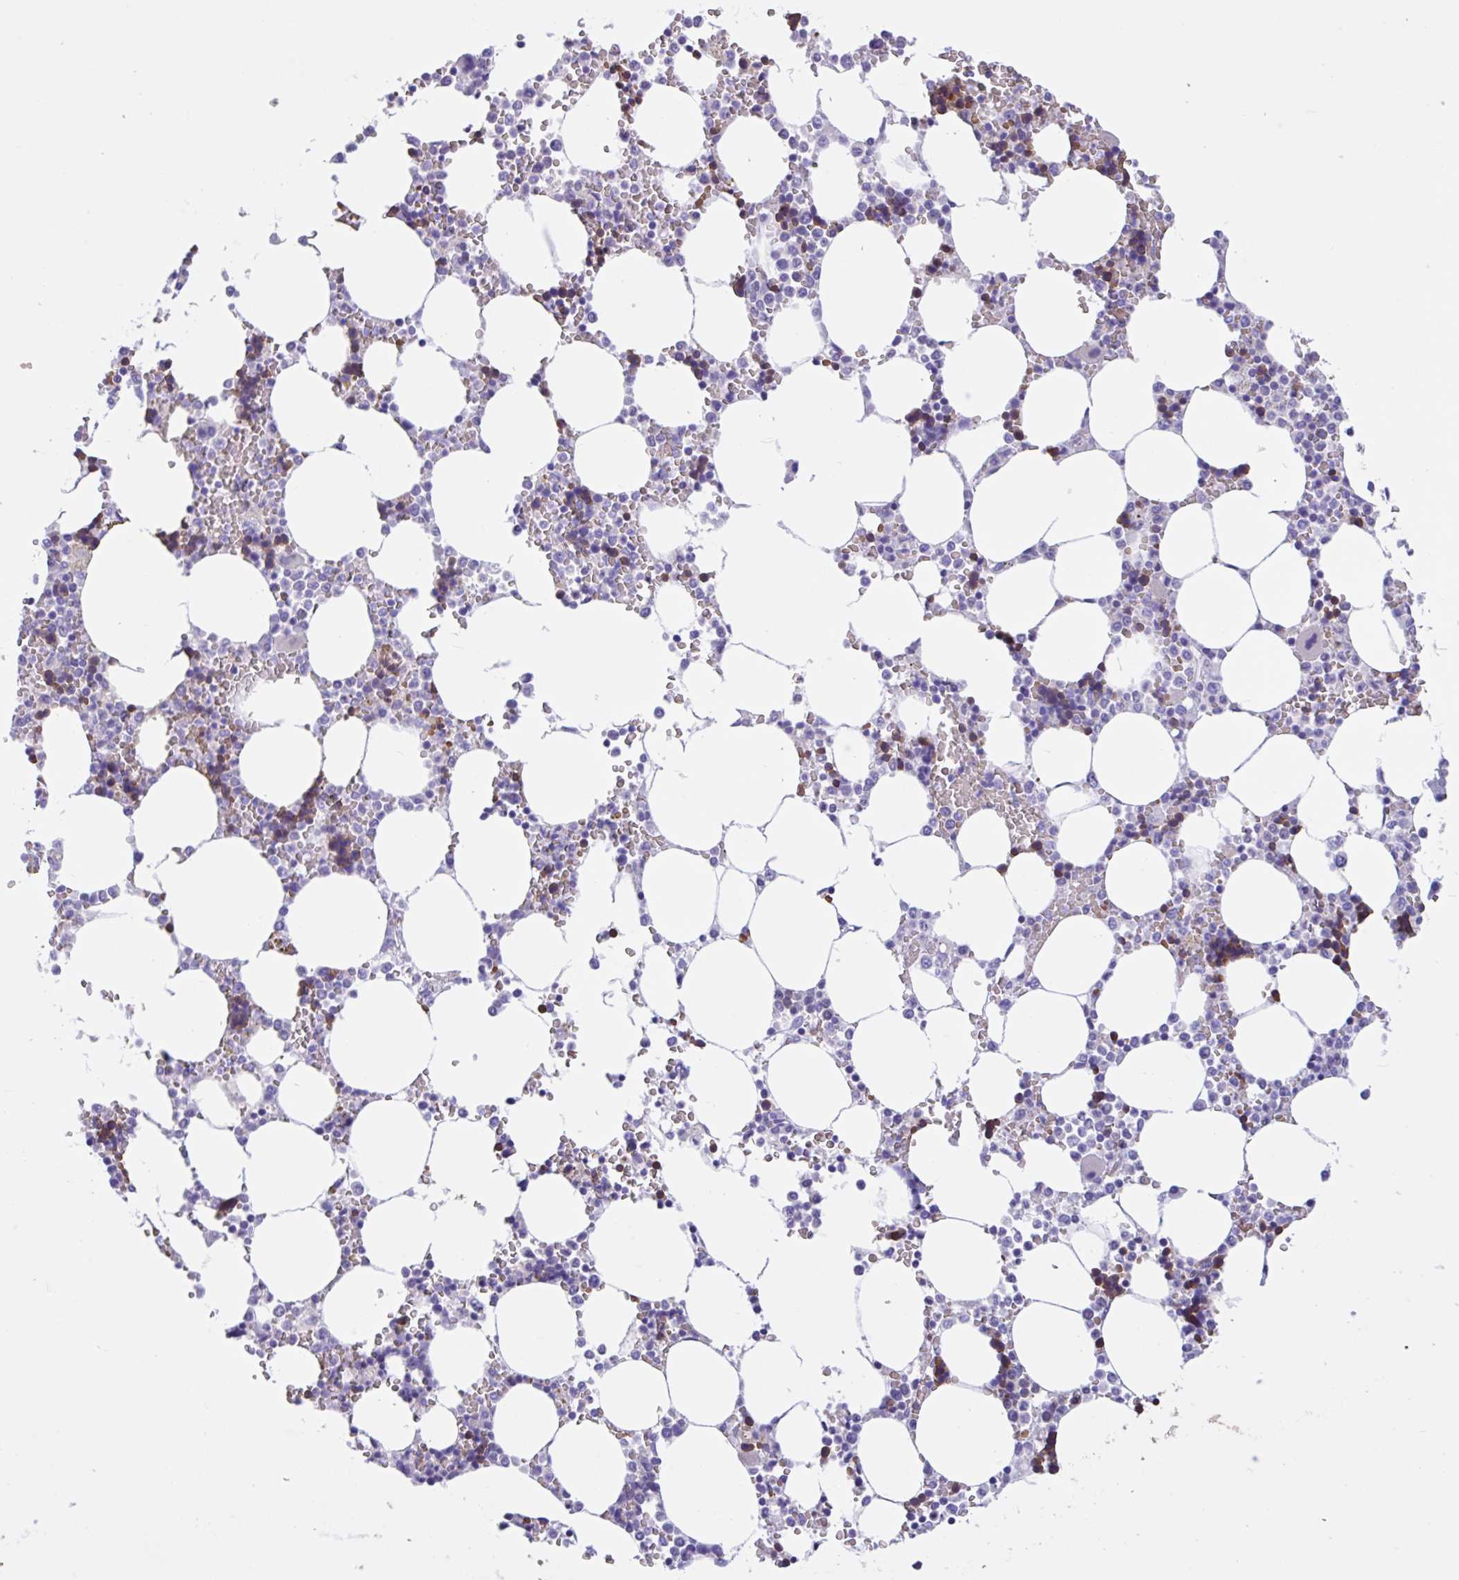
{"staining": {"intensity": "moderate", "quantity": "<25%", "location": "cytoplasmic/membranous"}, "tissue": "bone marrow", "cell_type": "Hematopoietic cells", "image_type": "normal", "snomed": [{"axis": "morphology", "description": "Normal tissue, NOS"}, {"axis": "topography", "description": "Bone marrow"}], "caption": "Brown immunohistochemical staining in unremarkable bone marrow demonstrates moderate cytoplasmic/membranous staining in approximately <25% of hematopoietic cells. Ihc stains the protein in brown and the nuclei are stained blue.", "gene": "TMEM79", "patient": {"sex": "male", "age": 64}}